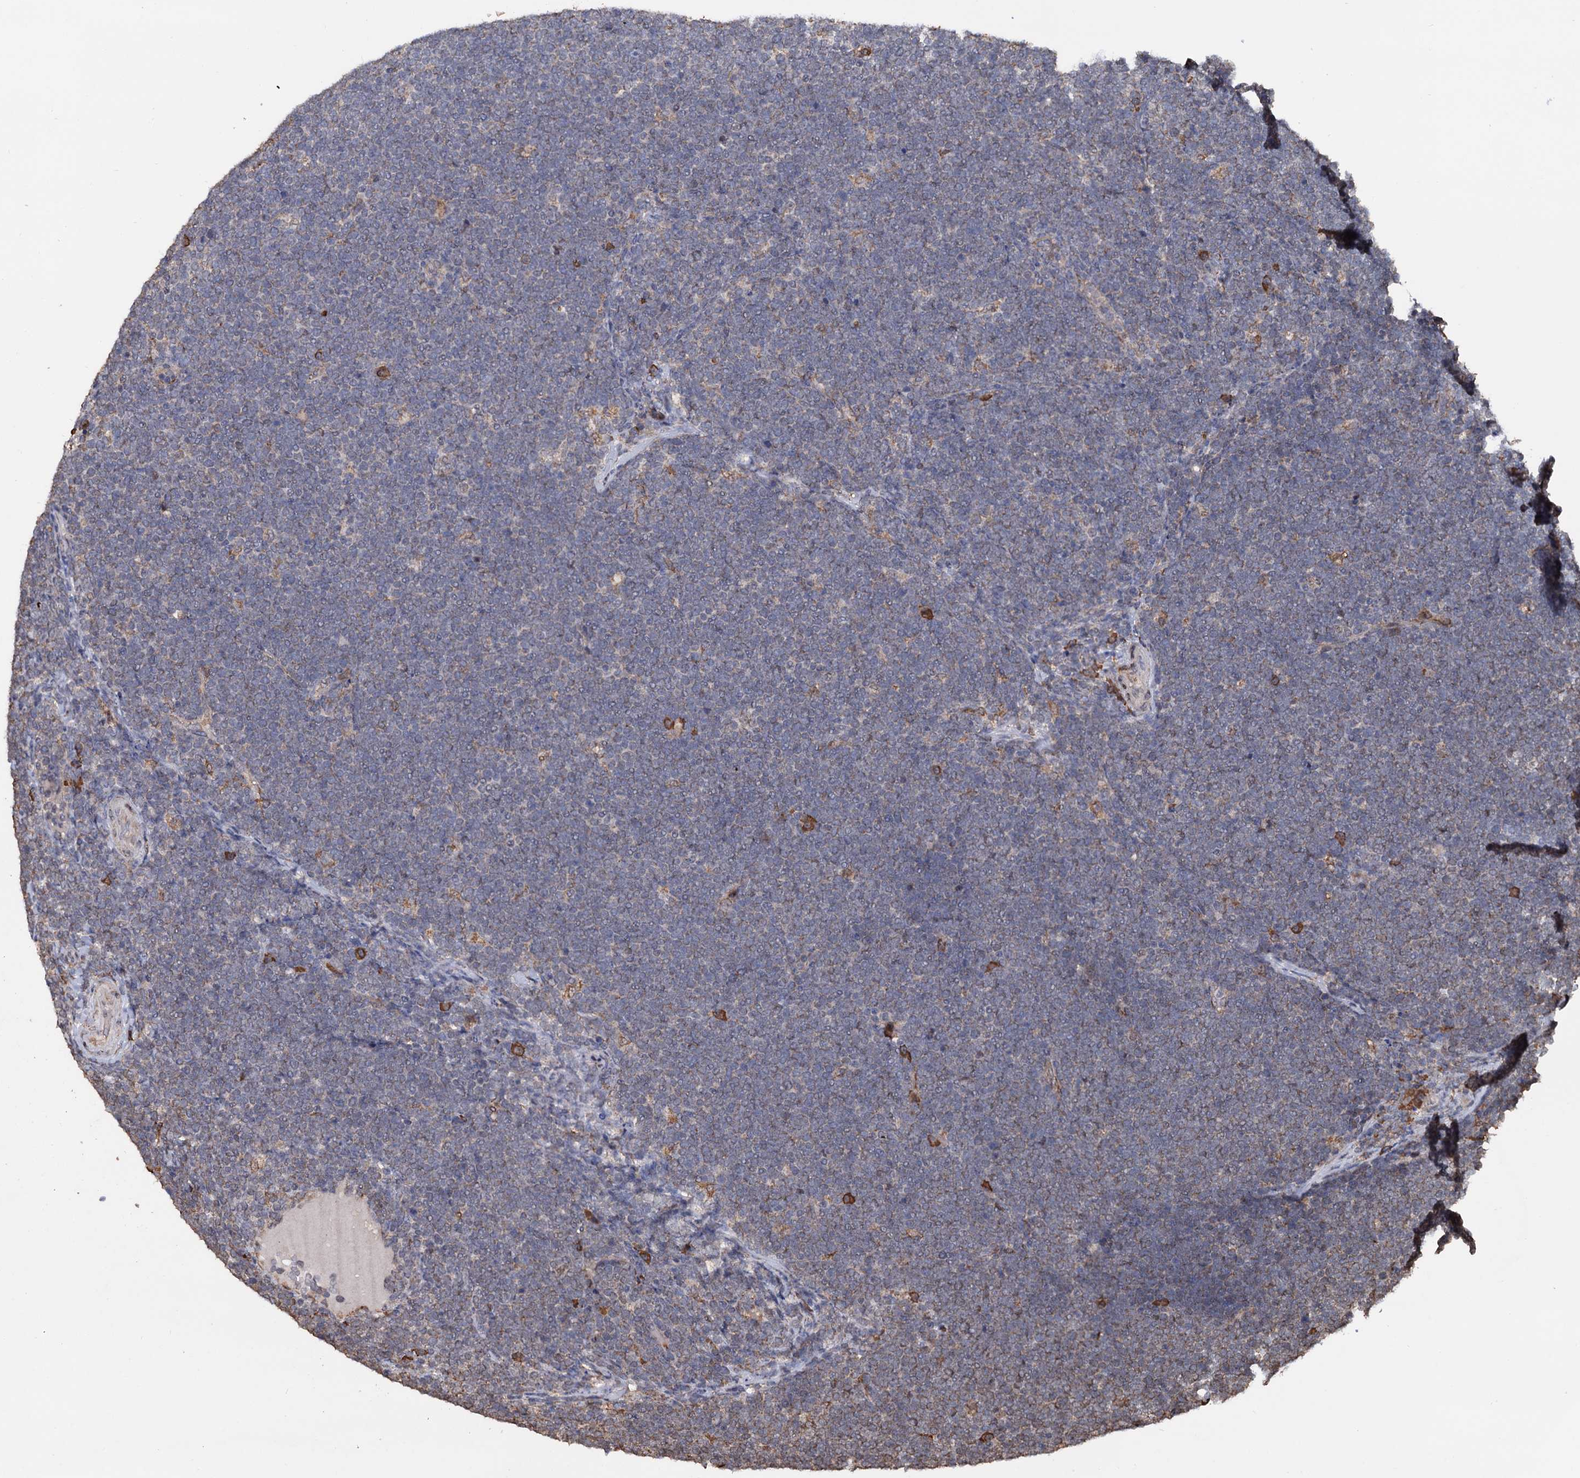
{"staining": {"intensity": "weak", "quantity": "<25%", "location": "cytoplasmic/membranous"}, "tissue": "lymphoma", "cell_type": "Tumor cells", "image_type": "cancer", "snomed": [{"axis": "morphology", "description": "Malignant lymphoma, non-Hodgkin's type, High grade"}, {"axis": "topography", "description": "Lymph node"}], "caption": "Micrograph shows no protein expression in tumor cells of high-grade malignant lymphoma, non-Hodgkin's type tissue.", "gene": "TBC1D12", "patient": {"sex": "male", "age": 13}}